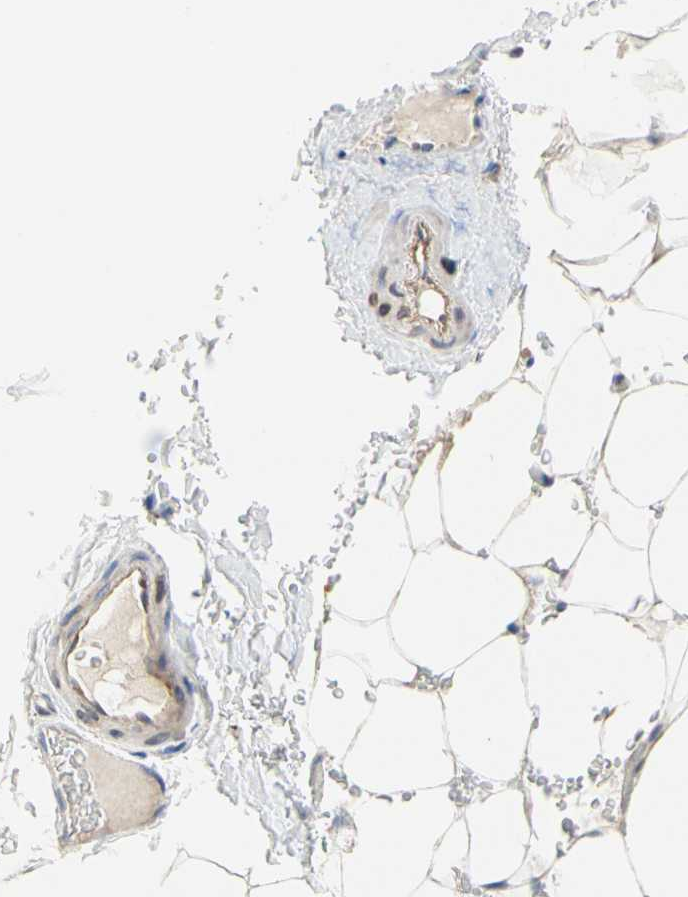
{"staining": {"intensity": "weak", "quantity": "<25%", "location": "cytoplasmic/membranous"}, "tissue": "adipose tissue", "cell_type": "Adipocytes", "image_type": "normal", "snomed": [{"axis": "morphology", "description": "Normal tissue, NOS"}, {"axis": "topography", "description": "Peripheral nerve tissue"}], "caption": "Immunohistochemistry micrograph of normal adipose tissue: human adipose tissue stained with DAB (3,3'-diaminobenzidine) exhibits no significant protein staining in adipocytes.", "gene": "ZNF236", "patient": {"sex": "male", "age": 70}}